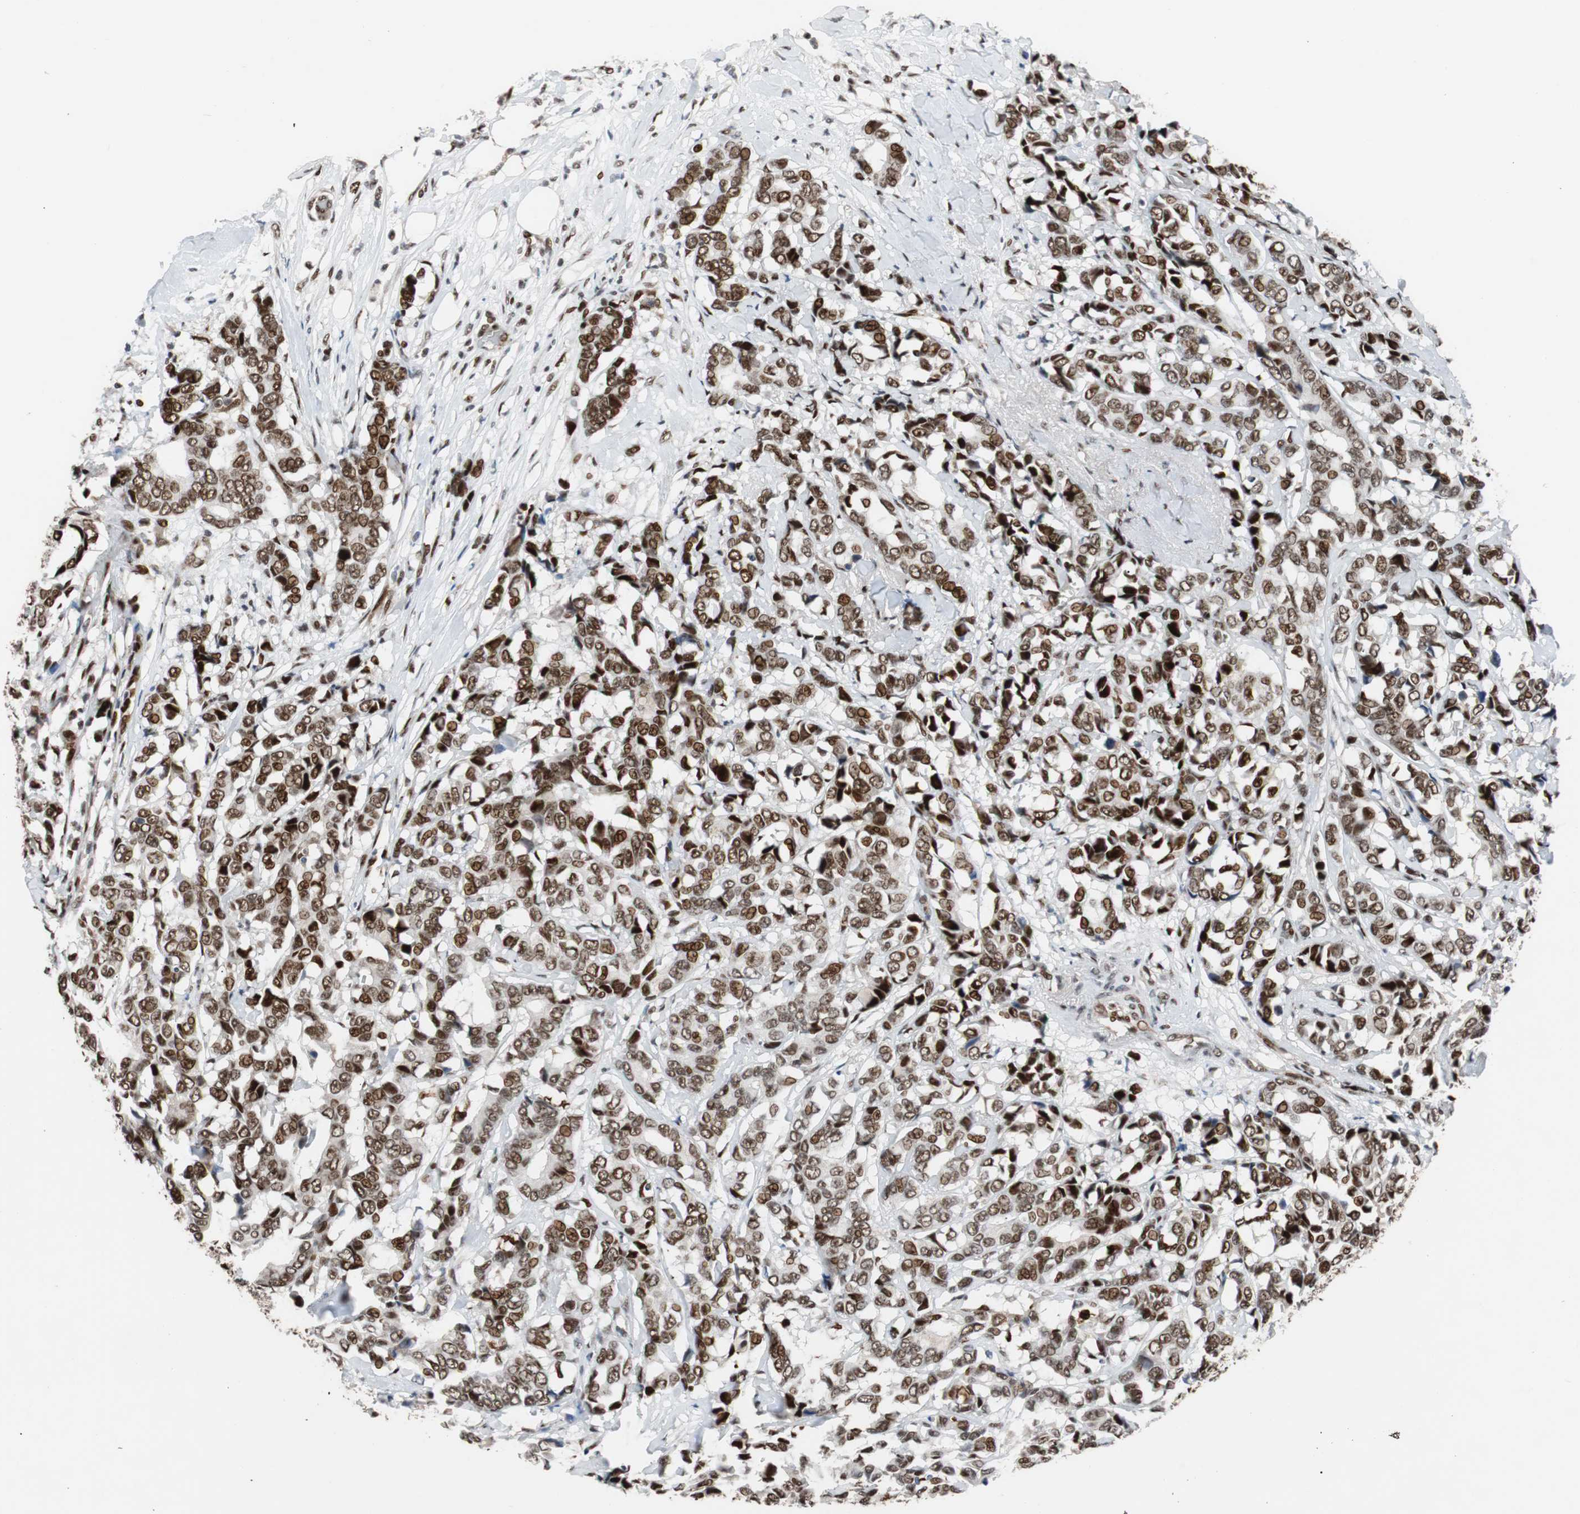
{"staining": {"intensity": "strong", "quantity": ">75%", "location": "nuclear"}, "tissue": "breast cancer", "cell_type": "Tumor cells", "image_type": "cancer", "snomed": [{"axis": "morphology", "description": "Duct carcinoma"}, {"axis": "topography", "description": "Breast"}], "caption": "This is a histology image of immunohistochemistry staining of breast cancer, which shows strong staining in the nuclear of tumor cells.", "gene": "NBL1", "patient": {"sex": "female", "age": 87}}